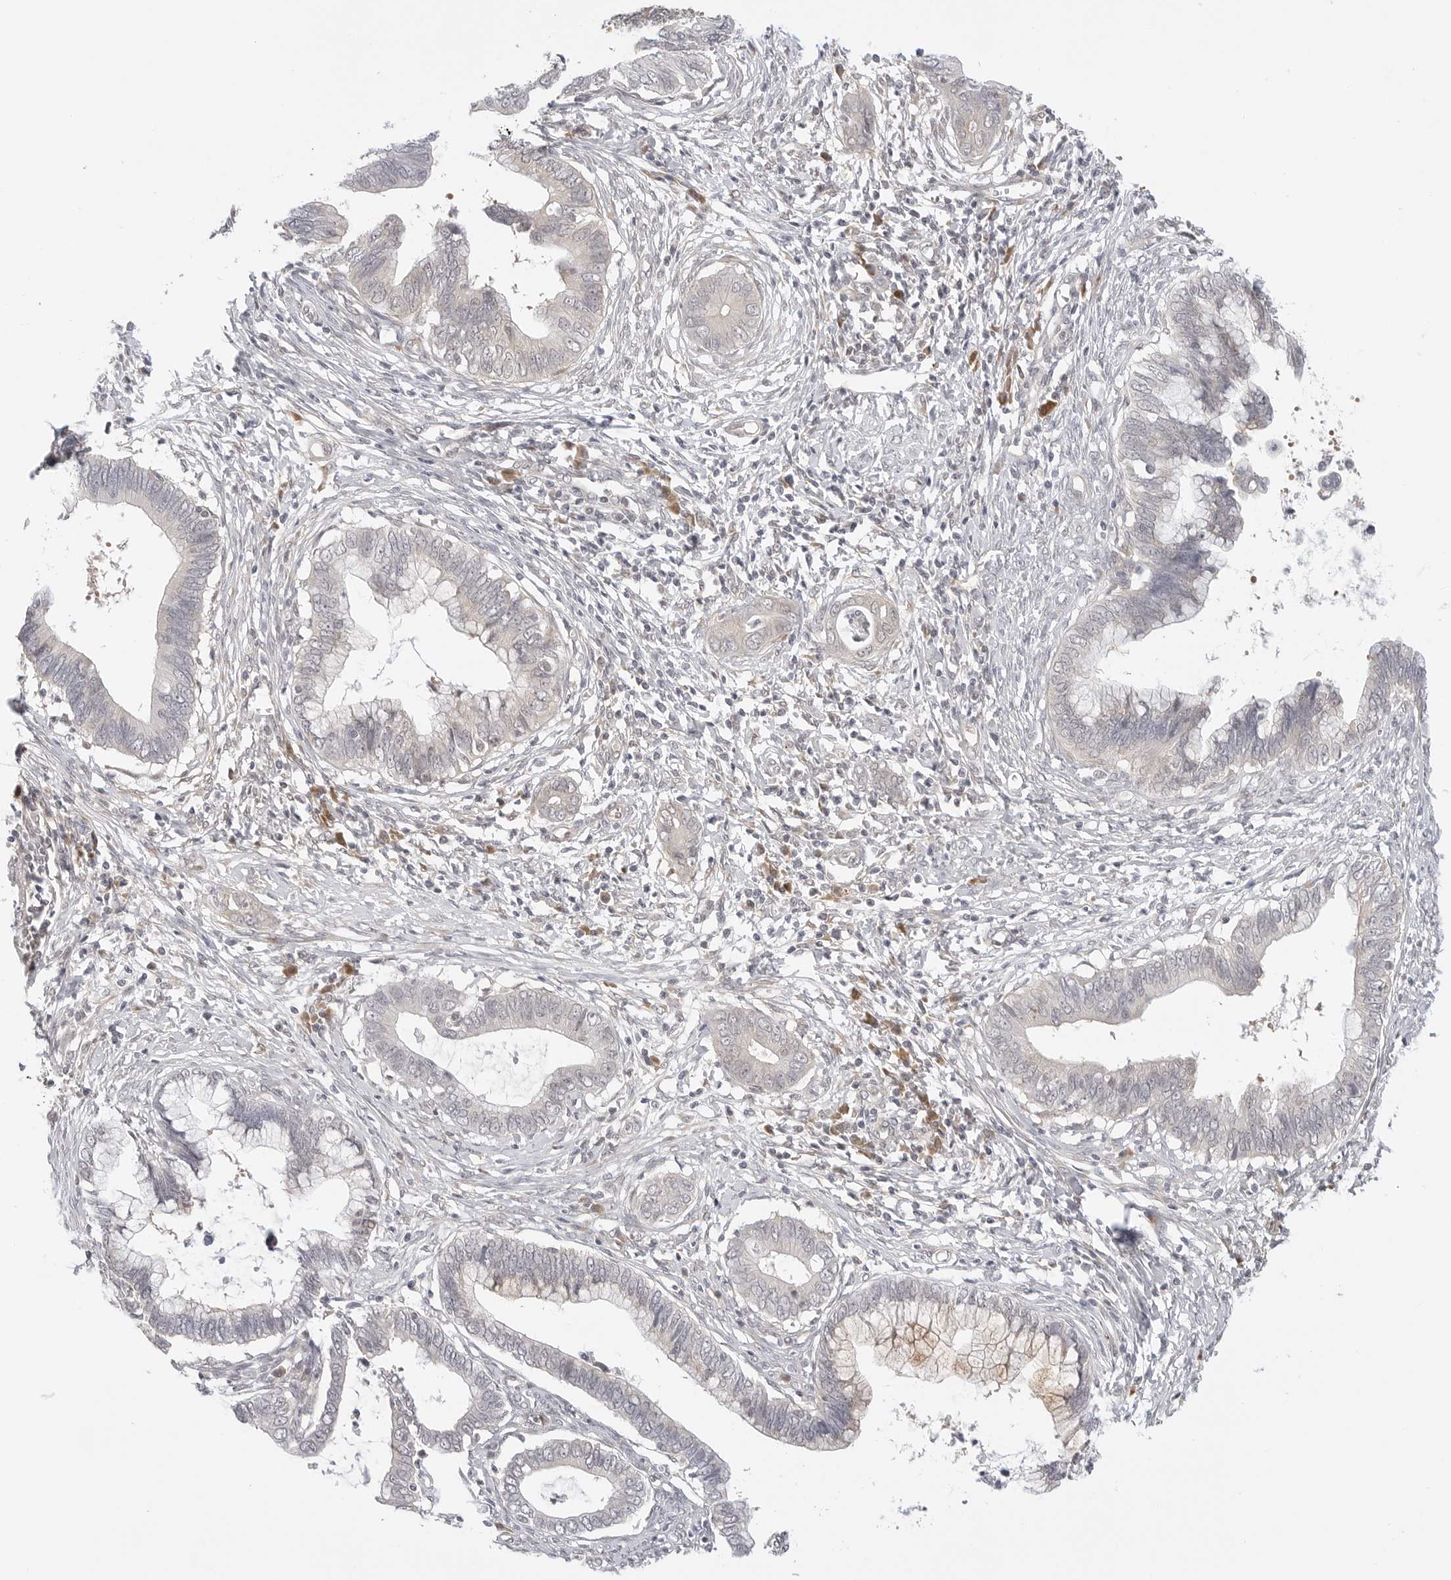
{"staining": {"intensity": "weak", "quantity": "<25%", "location": "cytoplasmic/membranous"}, "tissue": "cervical cancer", "cell_type": "Tumor cells", "image_type": "cancer", "snomed": [{"axis": "morphology", "description": "Adenocarcinoma, NOS"}, {"axis": "topography", "description": "Cervix"}], "caption": "The immunohistochemistry (IHC) micrograph has no significant positivity in tumor cells of cervical adenocarcinoma tissue.", "gene": "TCP1", "patient": {"sex": "female", "age": 44}}